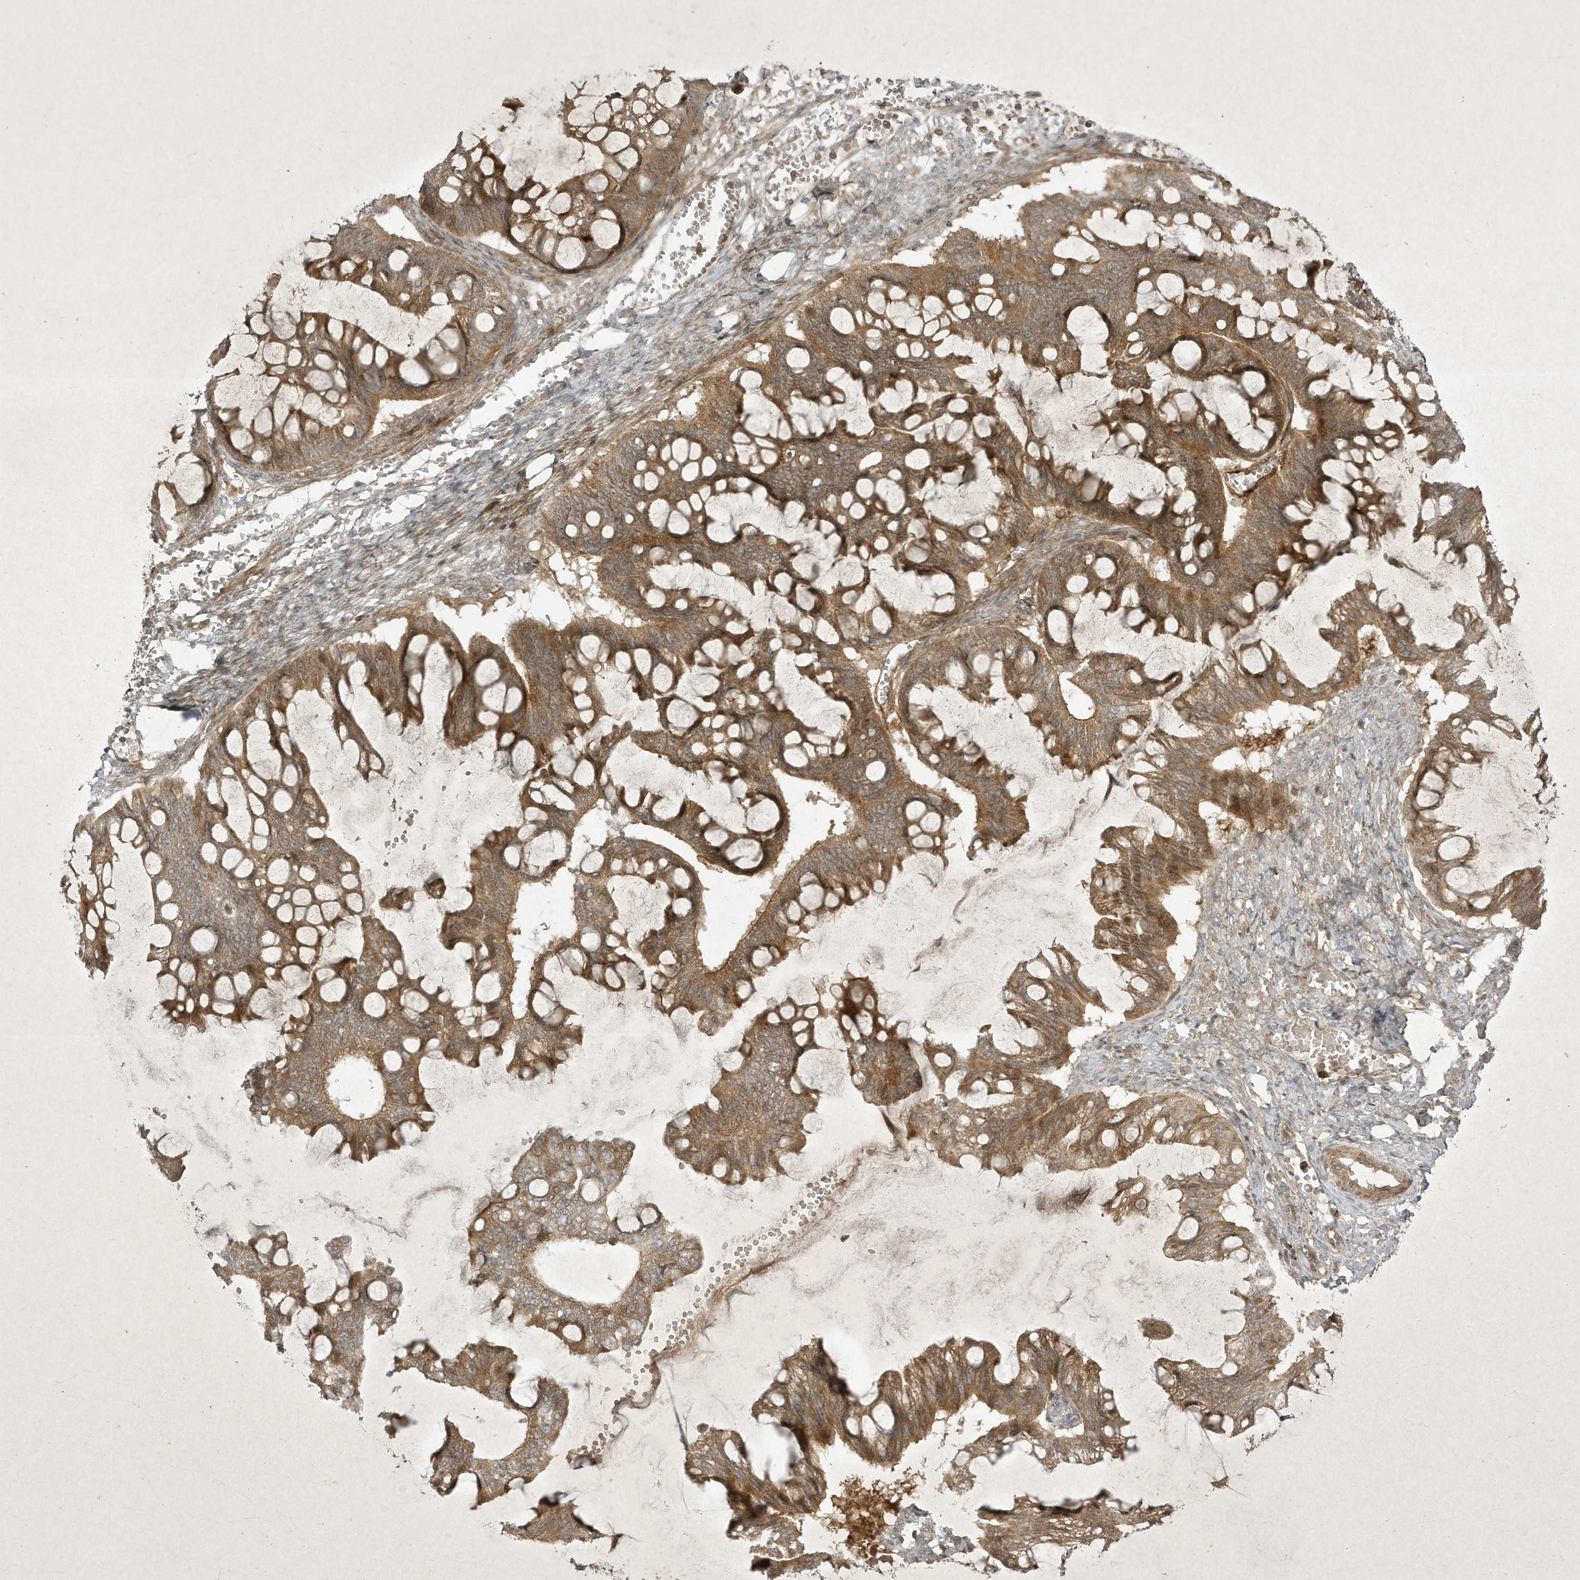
{"staining": {"intensity": "moderate", "quantity": ">75%", "location": "cytoplasmic/membranous"}, "tissue": "ovarian cancer", "cell_type": "Tumor cells", "image_type": "cancer", "snomed": [{"axis": "morphology", "description": "Cystadenocarcinoma, mucinous, NOS"}, {"axis": "topography", "description": "Ovary"}], "caption": "Ovarian mucinous cystadenocarcinoma stained with DAB (3,3'-diaminobenzidine) IHC demonstrates medium levels of moderate cytoplasmic/membranous expression in about >75% of tumor cells.", "gene": "FAM83C", "patient": {"sex": "female", "age": 73}}